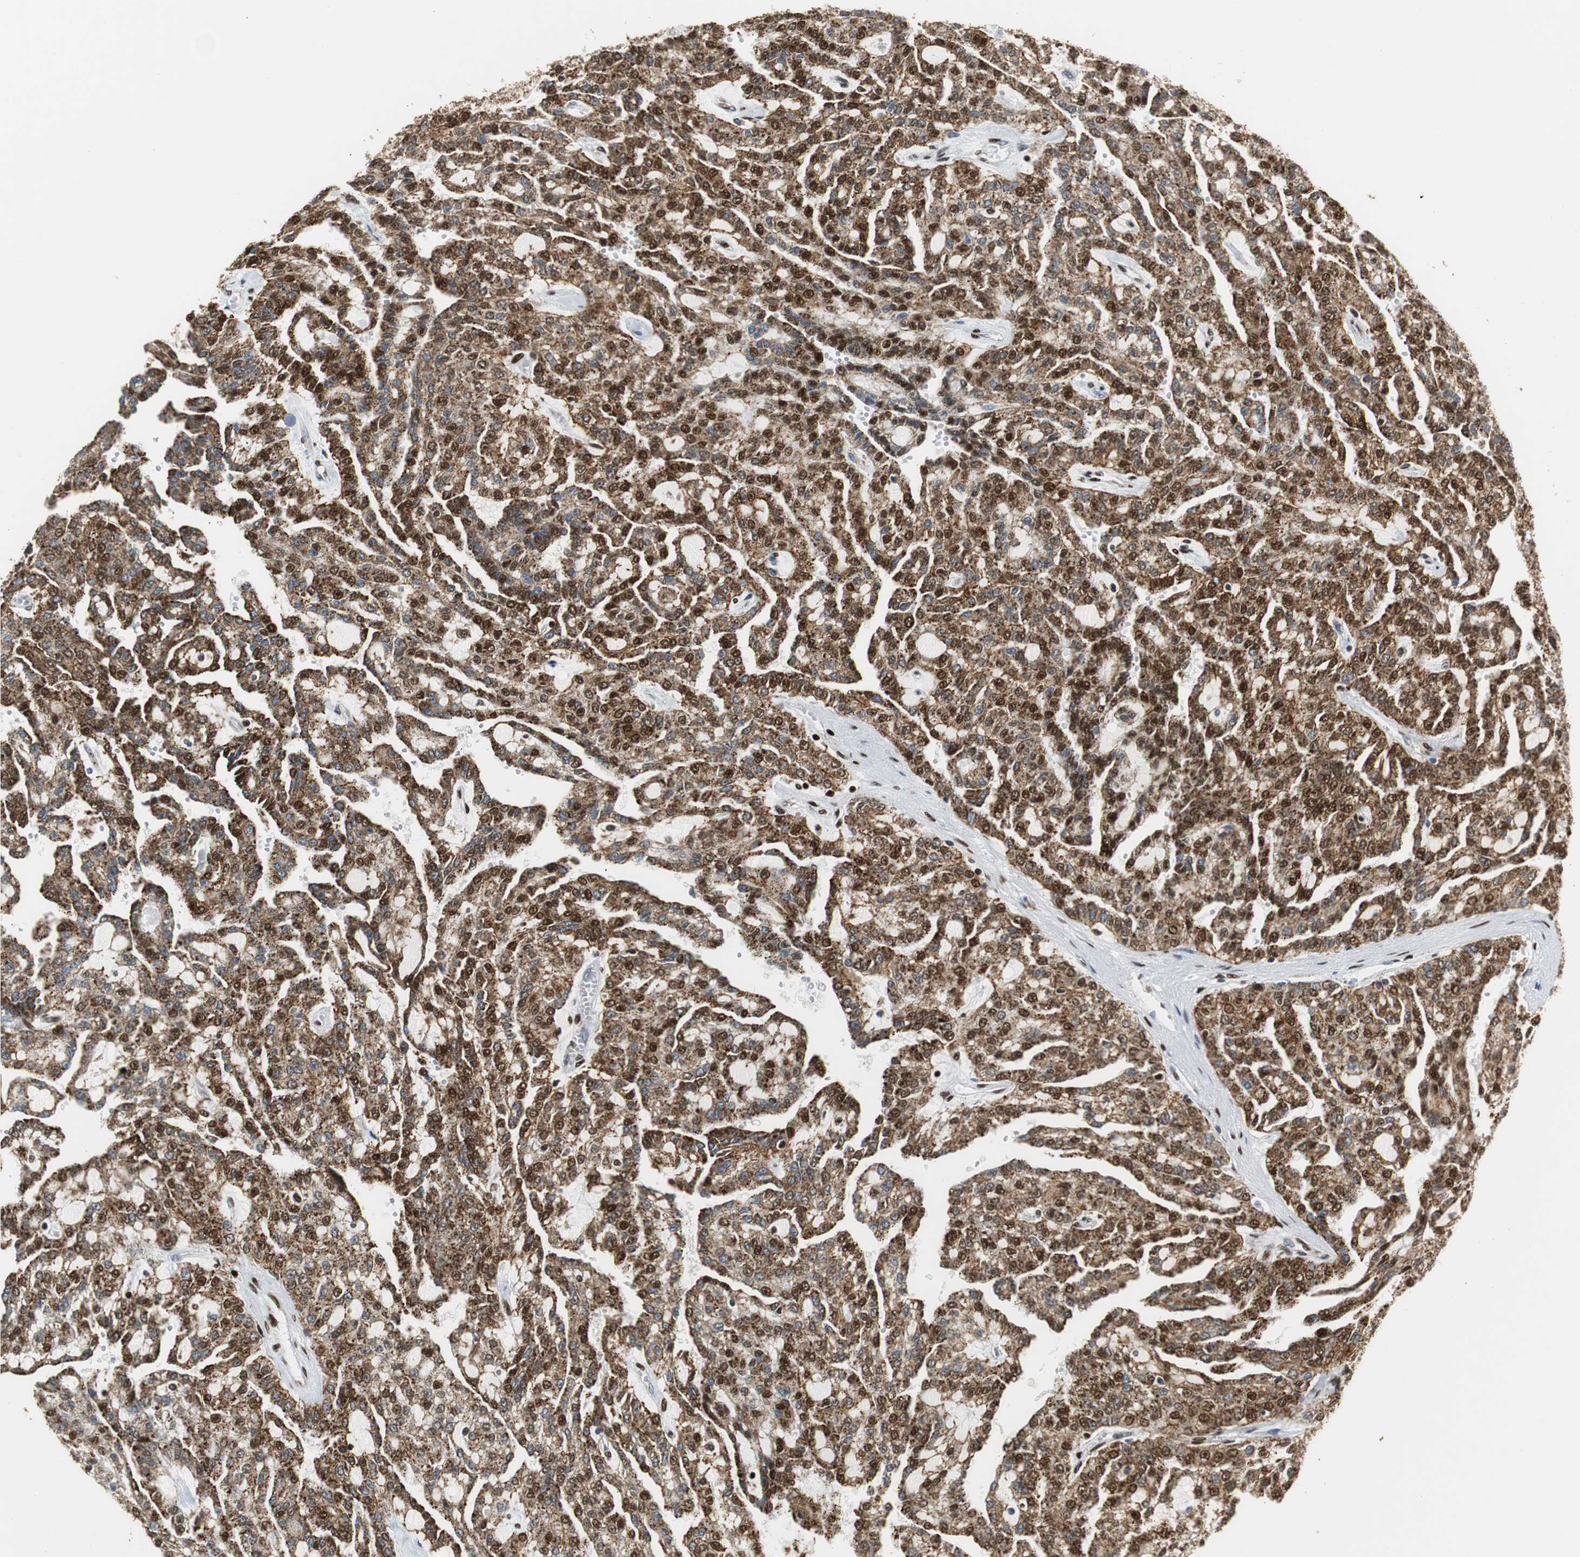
{"staining": {"intensity": "strong", "quantity": ">75%", "location": "nuclear"}, "tissue": "renal cancer", "cell_type": "Tumor cells", "image_type": "cancer", "snomed": [{"axis": "morphology", "description": "Adenocarcinoma, NOS"}, {"axis": "topography", "description": "Kidney"}], "caption": "This is an image of immunohistochemistry staining of renal cancer, which shows strong positivity in the nuclear of tumor cells.", "gene": "HDAC1", "patient": {"sex": "male", "age": 63}}